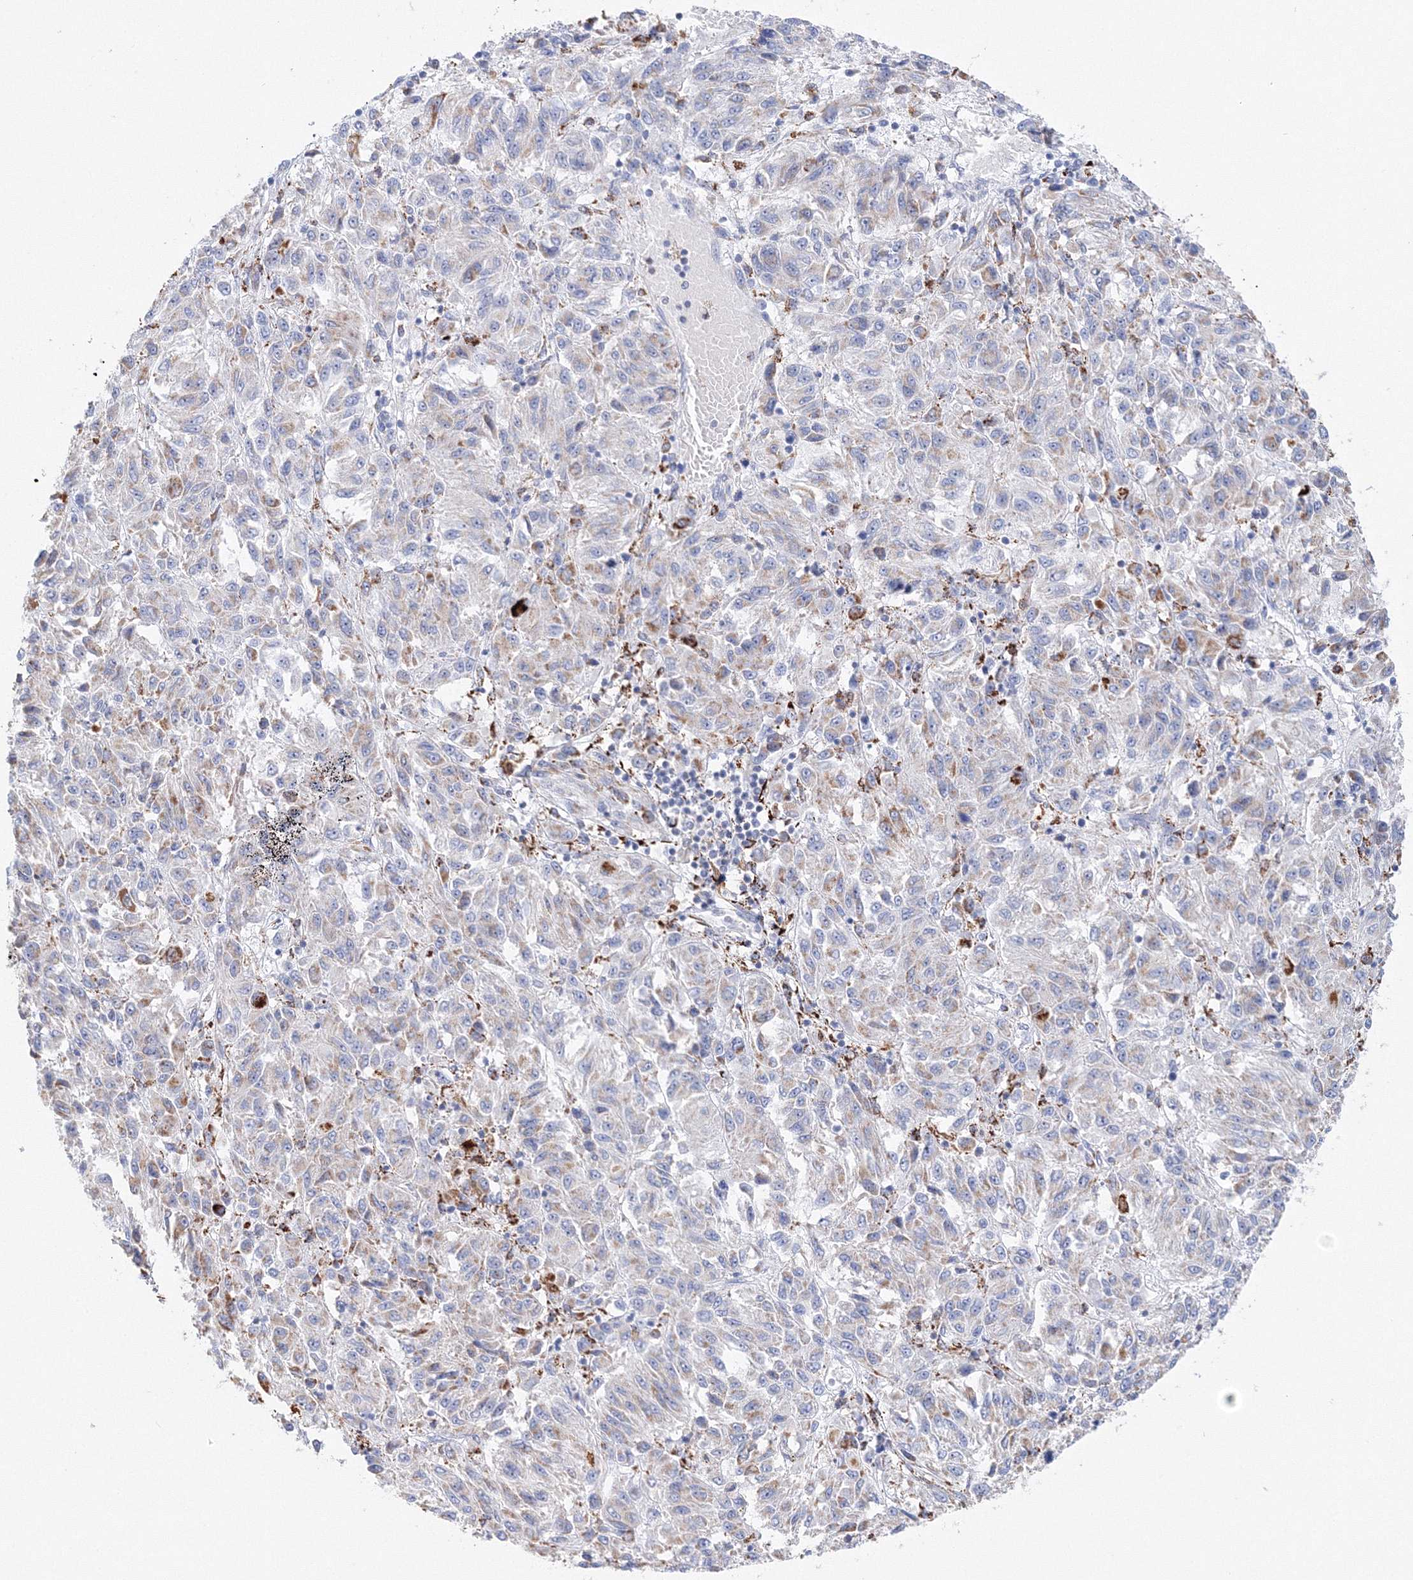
{"staining": {"intensity": "weak", "quantity": "<25%", "location": "cytoplasmic/membranous"}, "tissue": "melanoma", "cell_type": "Tumor cells", "image_type": "cancer", "snomed": [{"axis": "morphology", "description": "Malignant melanoma, Metastatic site"}, {"axis": "topography", "description": "Lung"}], "caption": "Immunohistochemistry histopathology image of human malignant melanoma (metastatic site) stained for a protein (brown), which displays no staining in tumor cells.", "gene": "MERTK", "patient": {"sex": "male", "age": 64}}